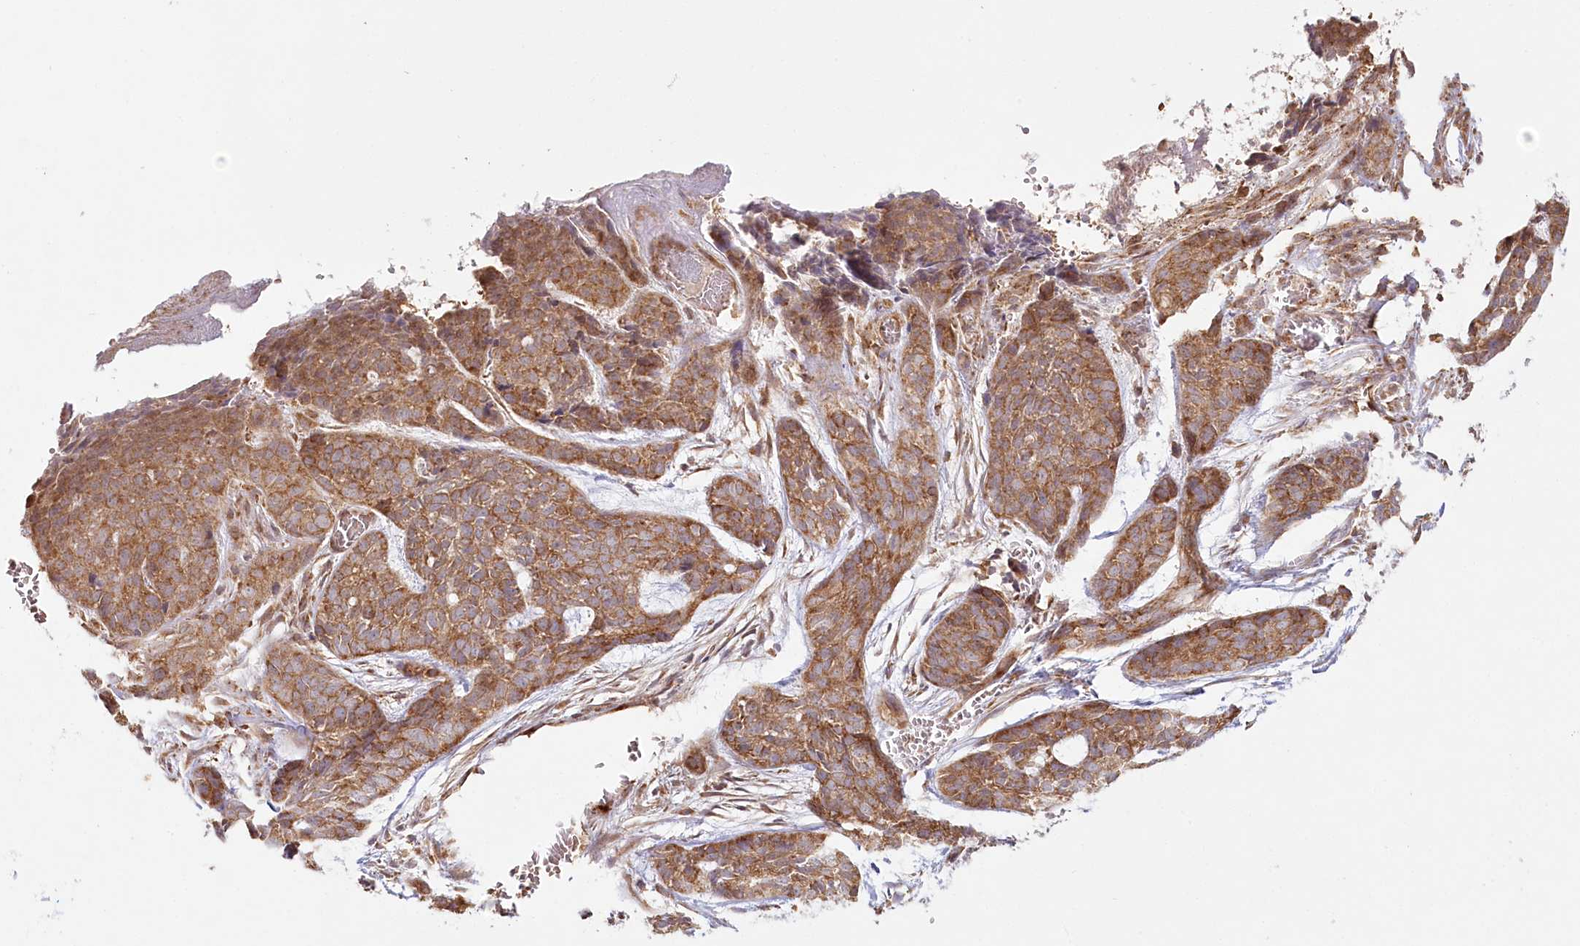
{"staining": {"intensity": "moderate", "quantity": ">75%", "location": "cytoplasmic/membranous"}, "tissue": "skin cancer", "cell_type": "Tumor cells", "image_type": "cancer", "snomed": [{"axis": "morphology", "description": "Basal cell carcinoma"}, {"axis": "topography", "description": "Skin"}], "caption": "Immunohistochemistry histopathology image of human basal cell carcinoma (skin) stained for a protein (brown), which demonstrates medium levels of moderate cytoplasmic/membranous positivity in approximately >75% of tumor cells.", "gene": "OTUD4", "patient": {"sex": "female", "age": 64}}